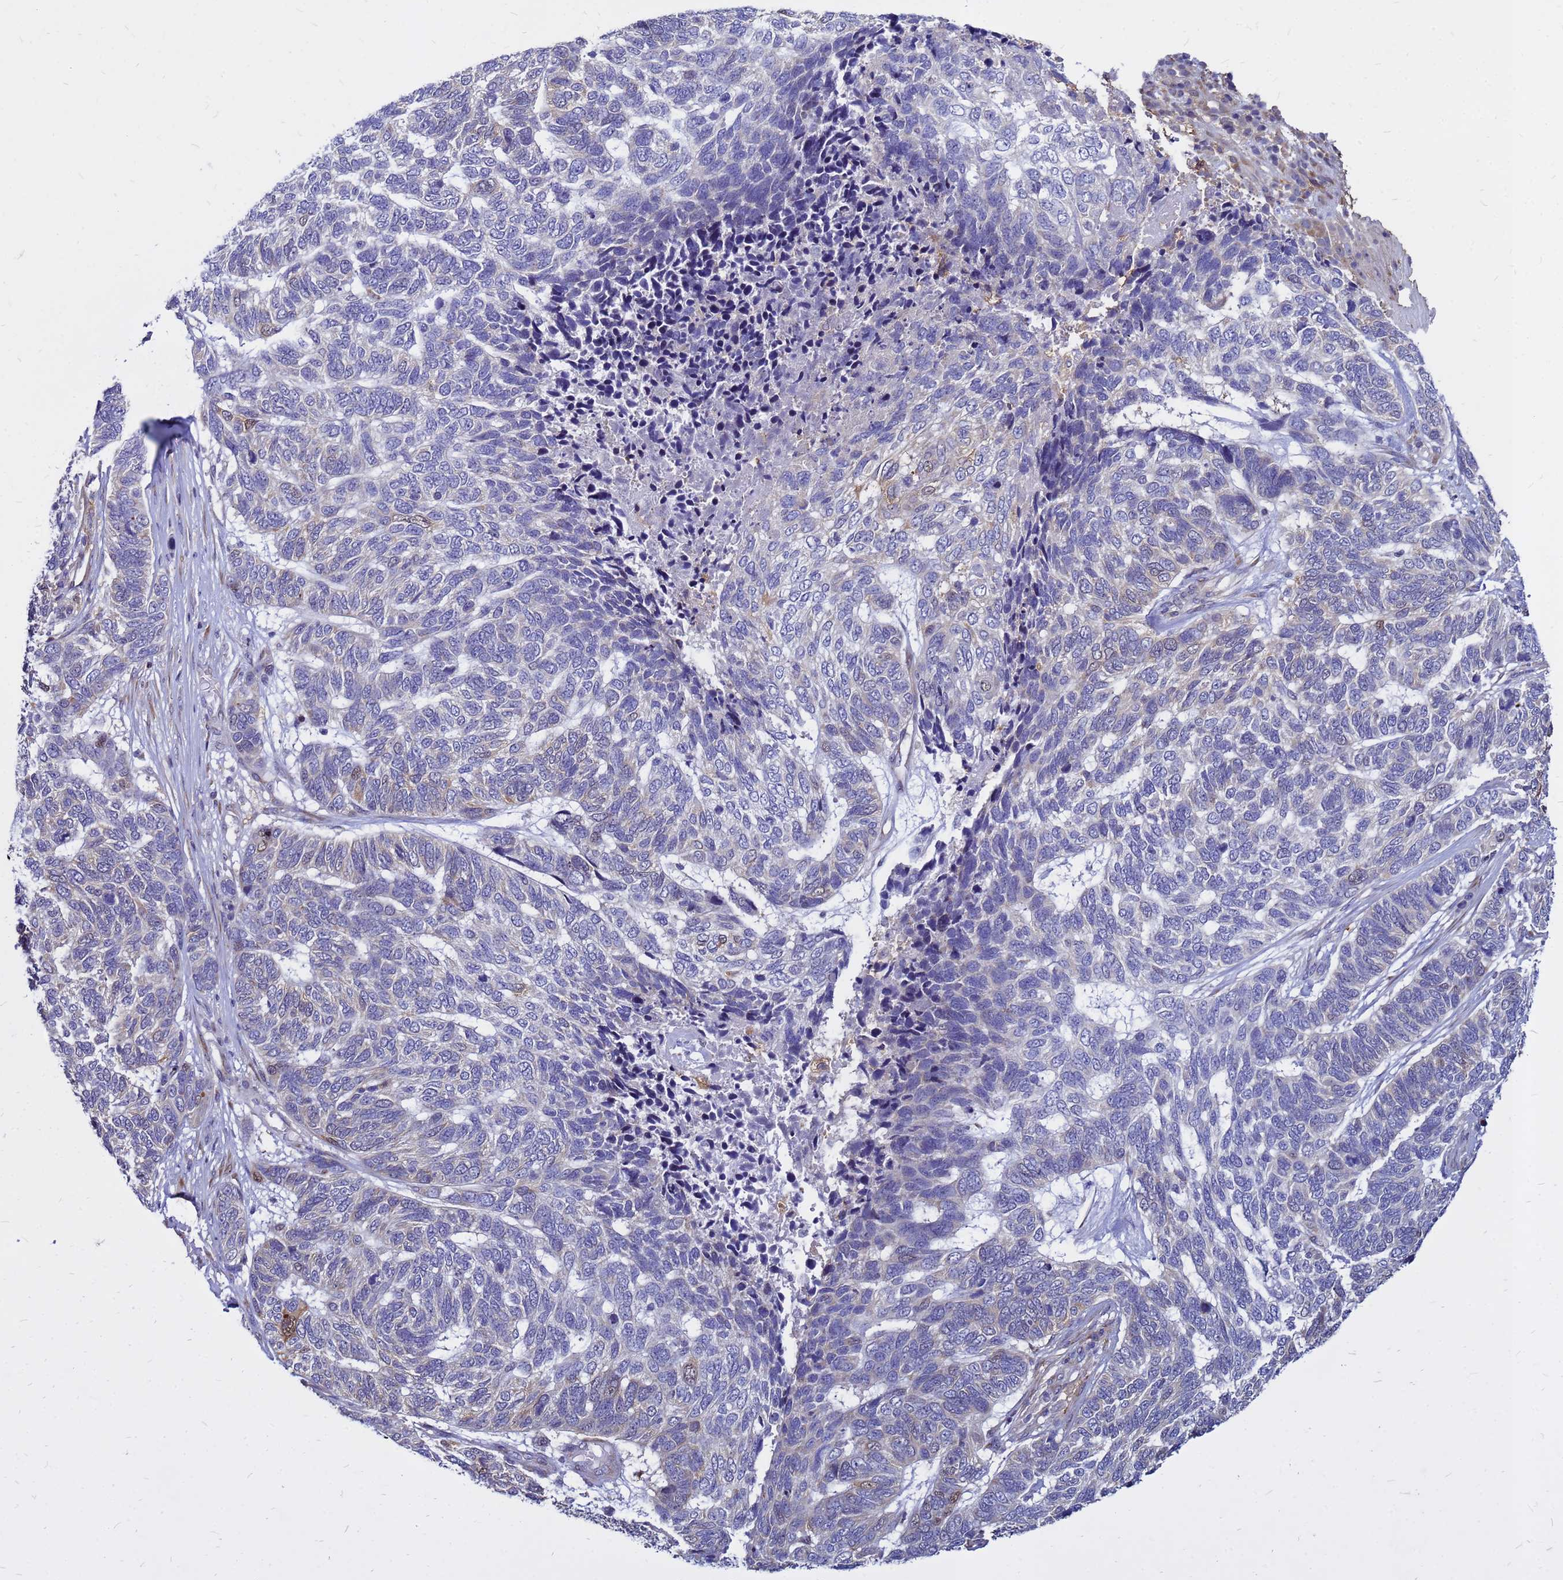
{"staining": {"intensity": "weak", "quantity": "<25%", "location": "nuclear"}, "tissue": "skin cancer", "cell_type": "Tumor cells", "image_type": "cancer", "snomed": [{"axis": "morphology", "description": "Basal cell carcinoma"}, {"axis": "topography", "description": "Skin"}], "caption": "Immunohistochemistry (IHC) image of neoplastic tissue: human skin cancer stained with DAB (3,3'-diaminobenzidine) reveals no significant protein positivity in tumor cells.", "gene": "MOB2", "patient": {"sex": "female", "age": 65}}